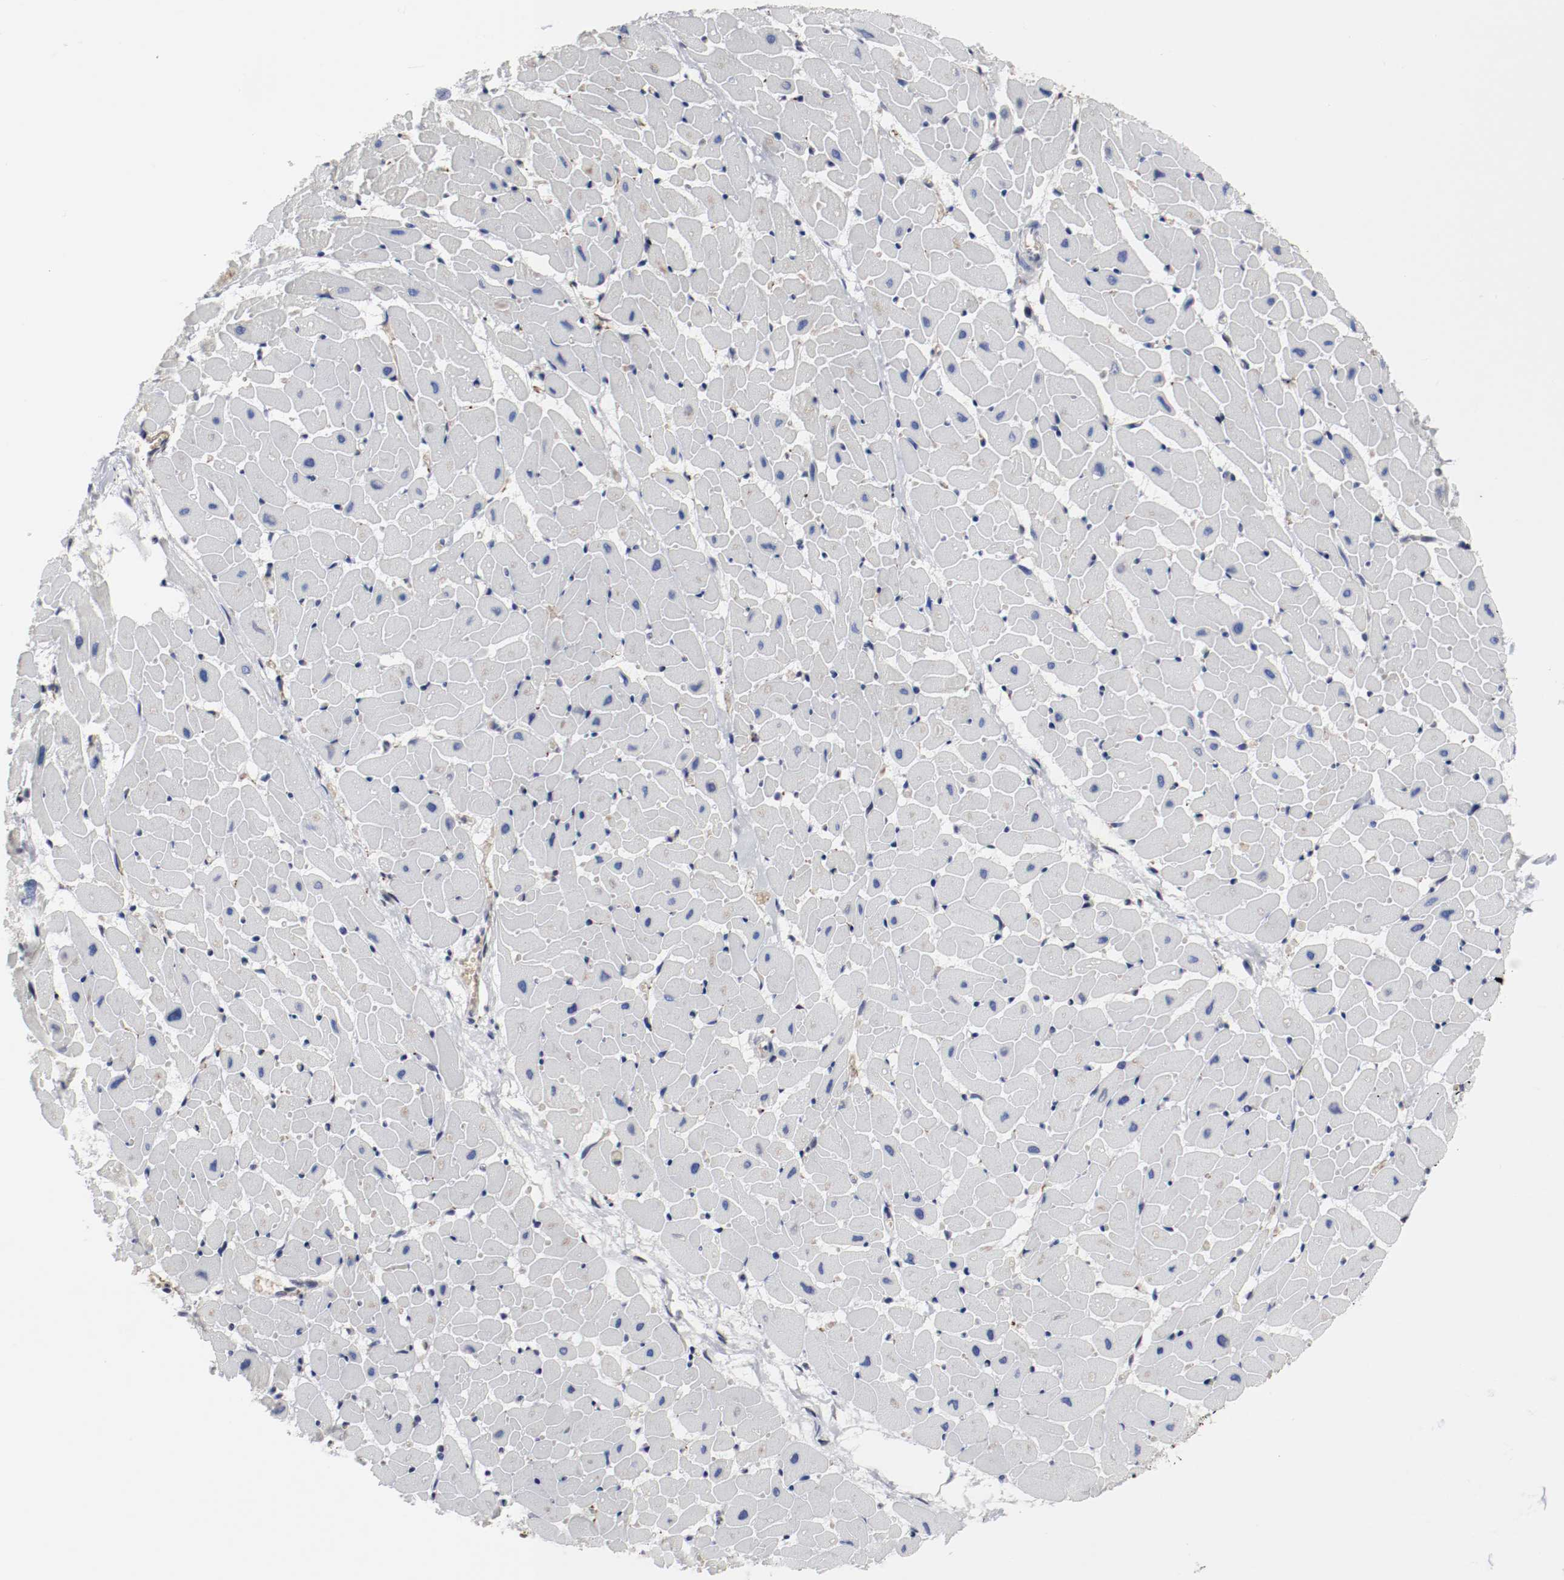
{"staining": {"intensity": "negative", "quantity": "none", "location": "none"}, "tissue": "heart muscle", "cell_type": "Cardiomyocytes", "image_type": "normal", "snomed": [{"axis": "morphology", "description": "Normal tissue, NOS"}, {"axis": "topography", "description": "Heart"}], "caption": "High magnification brightfield microscopy of normal heart muscle stained with DAB (brown) and counterstained with hematoxylin (blue): cardiomyocytes show no significant staining. (DAB IHC visualized using brightfield microscopy, high magnification).", "gene": "JUND", "patient": {"sex": "female", "age": 19}}